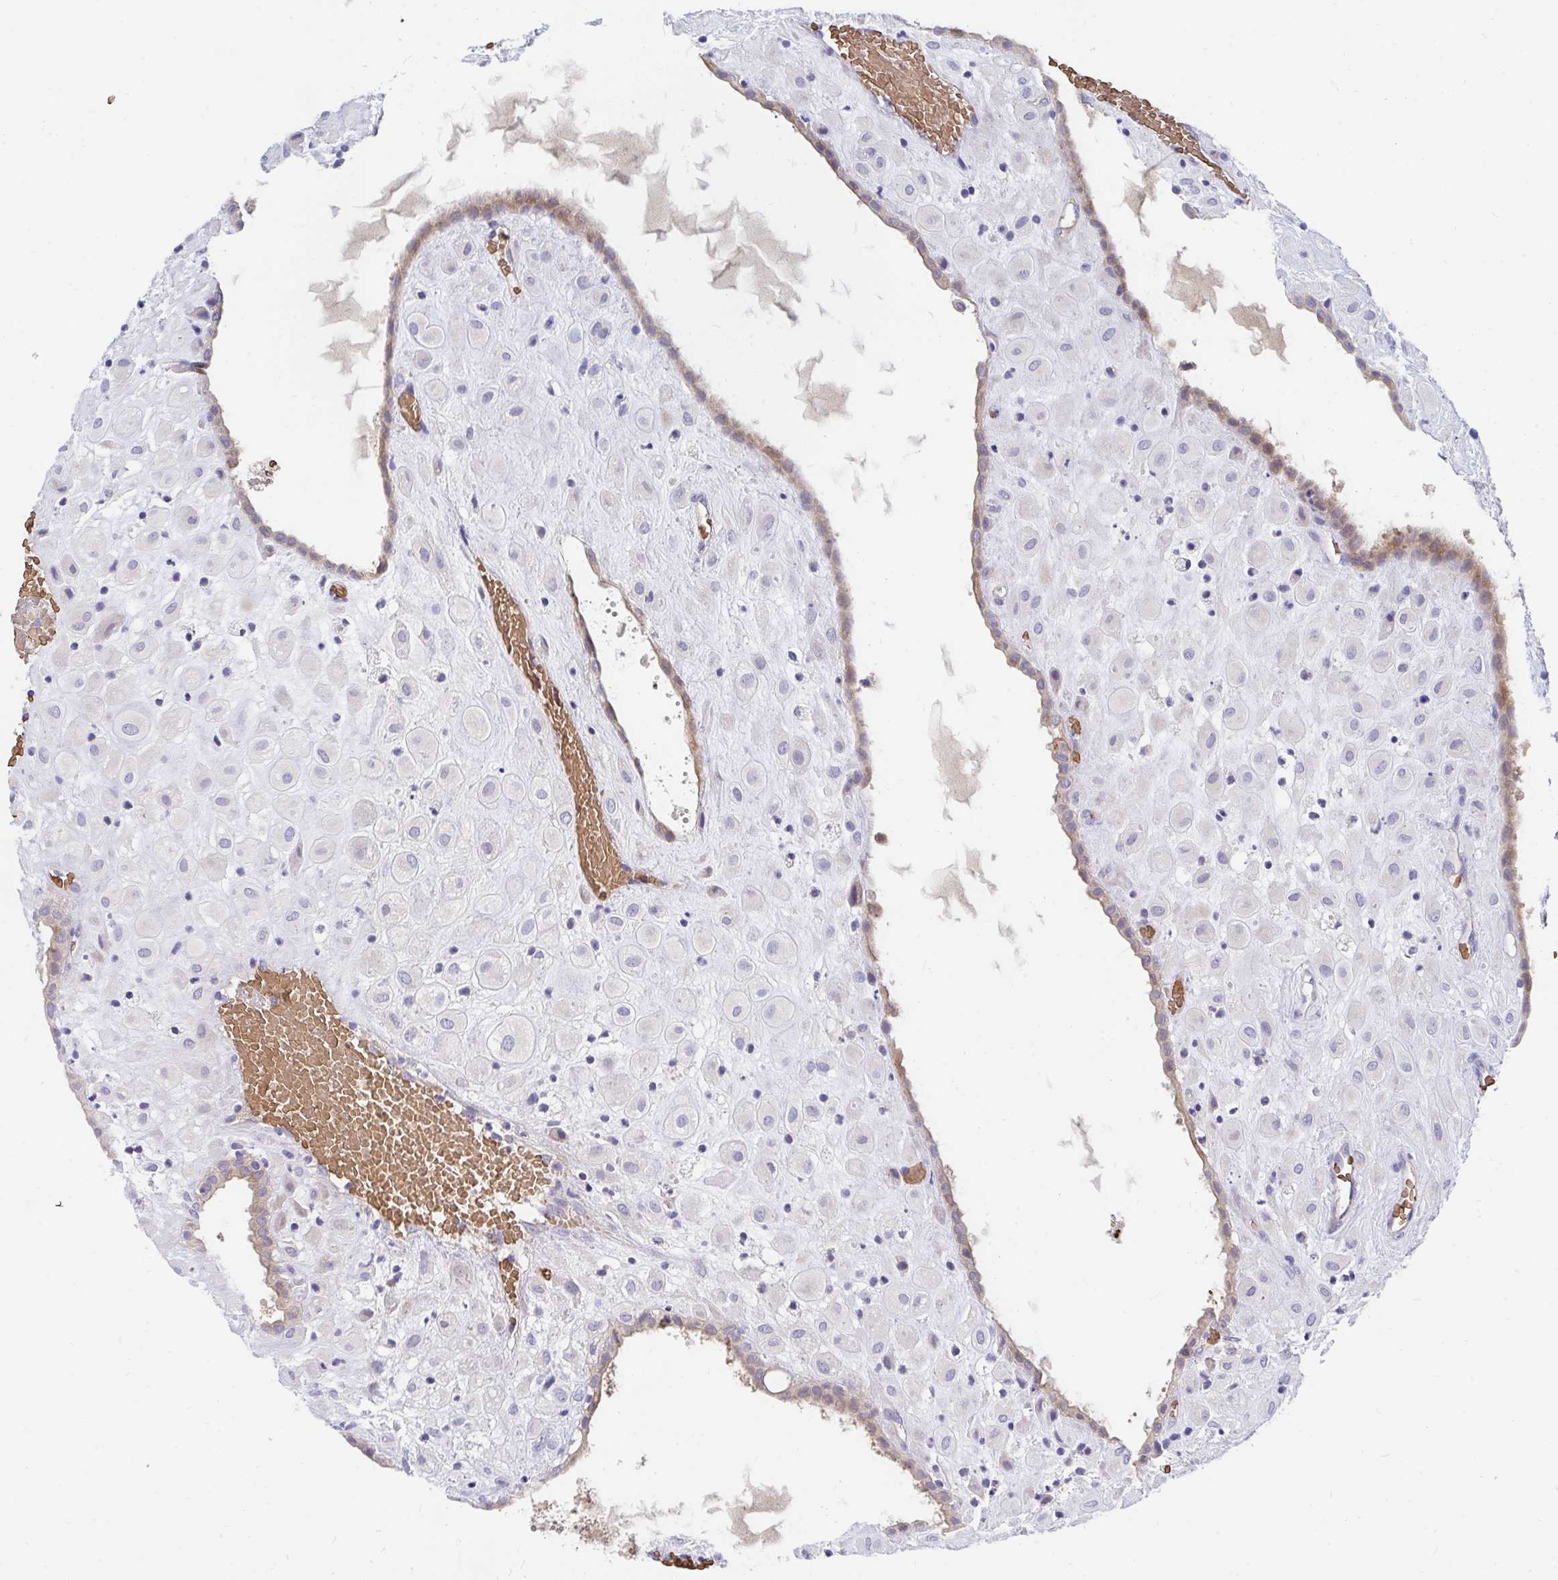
{"staining": {"intensity": "negative", "quantity": "none", "location": "none"}, "tissue": "placenta", "cell_type": "Decidual cells", "image_type": "normal", "snomed": [{"axis": "morphology", "description": "Normal tissue, NOS"}, {"axis": "topography", "description": "Placenta"}], "caption": "The photomicrograph demonstrates no staining of decidual cells in normal placenta.", "gene": "MROH2B", "patient": {"sex": "female", "age": 24}}